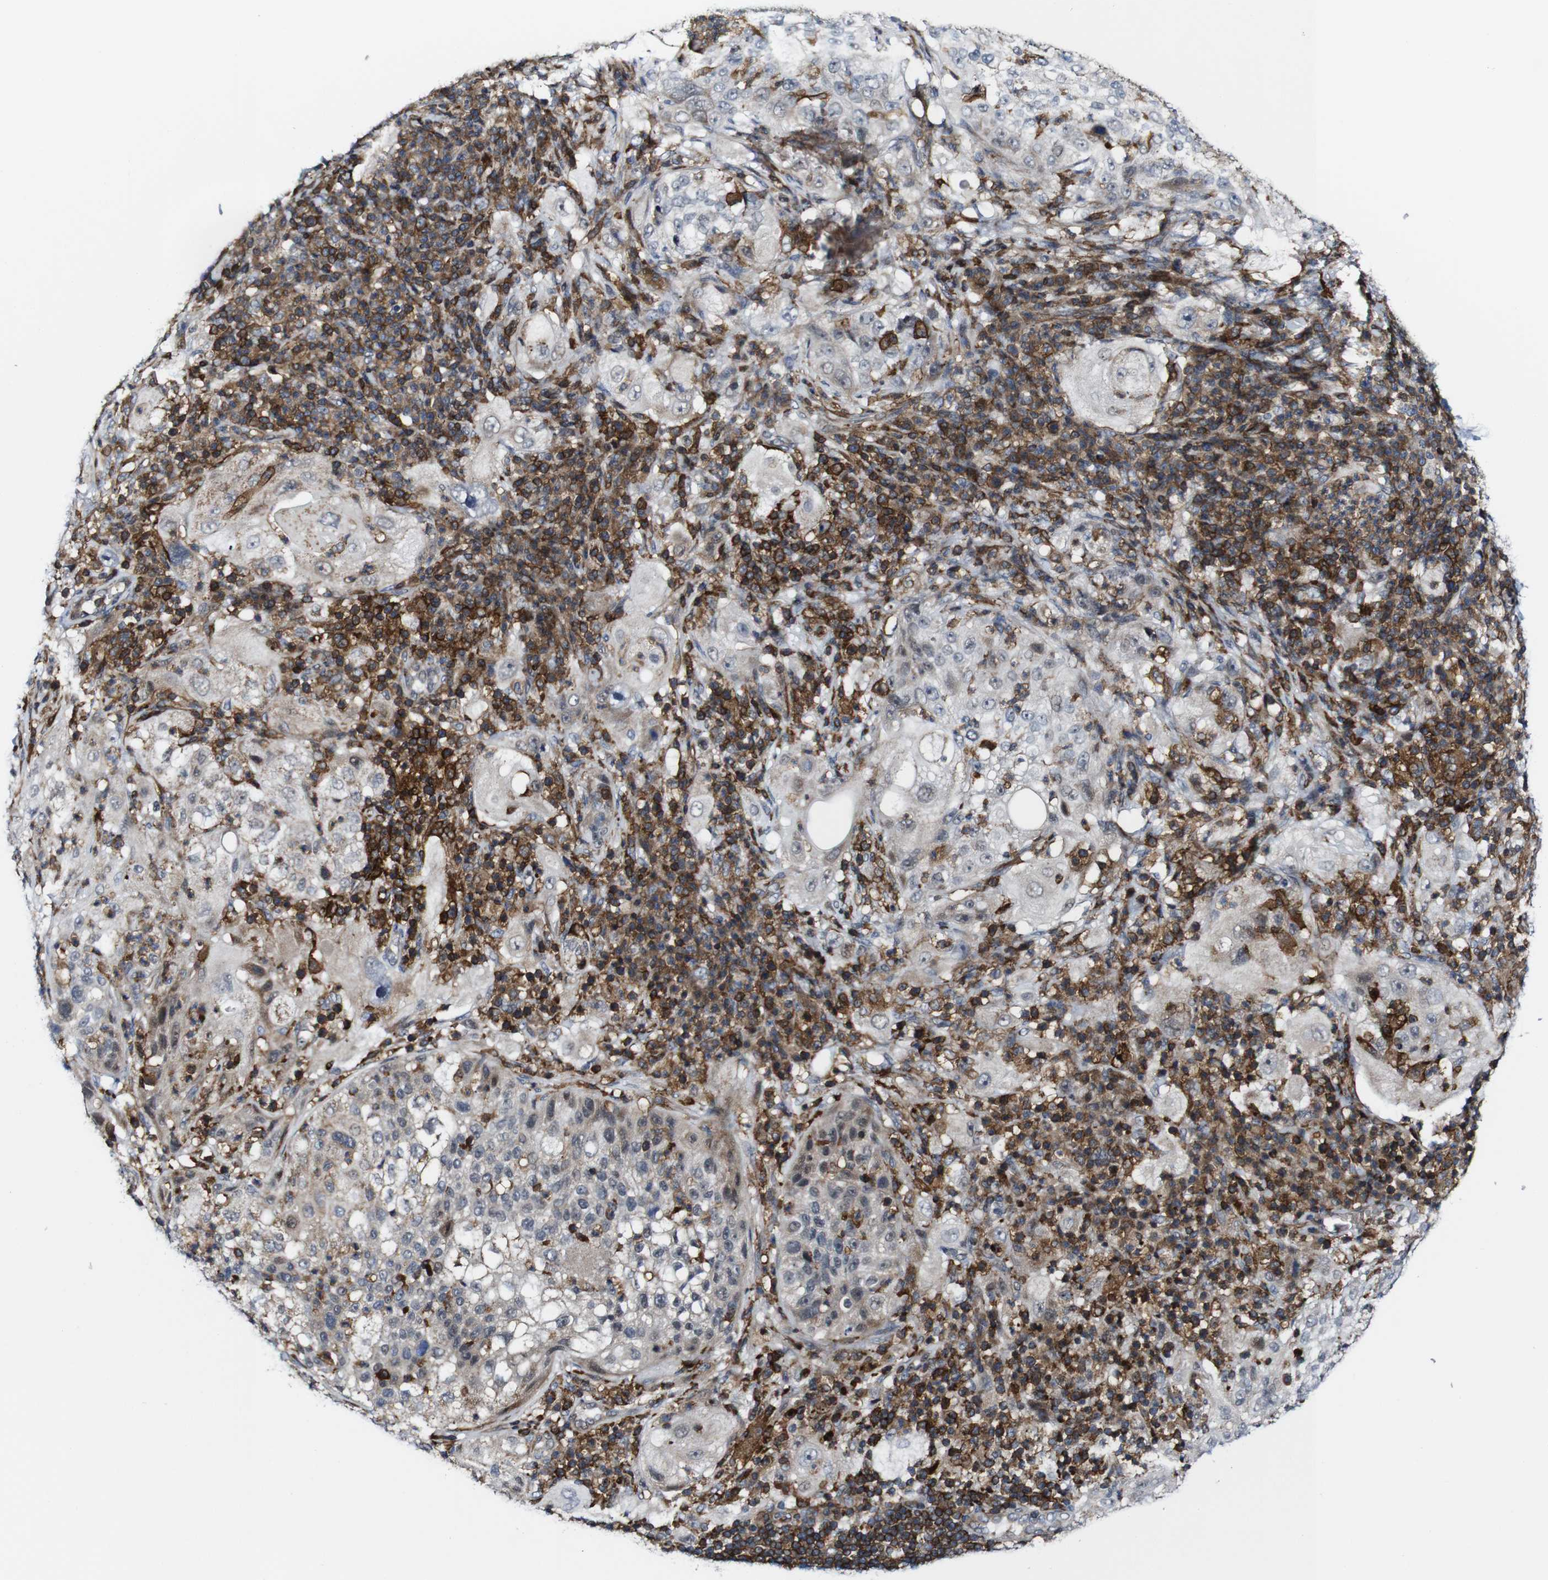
{"staining": {"intensity": "weak", "quantity": ">75%", "location": "cytoplasmic/membranous,nuclear"}, "tissue": "lung cancer", "cell_type": "Tumor cells", "image_type": "cancer", "snomed": [{"axis": "morphology", "description": "Inflammation, NOS"}, {"axis": "morphology", "description": "Squamous cell carcinoma, NOS"}, {"axis": "topography", "description": "Lymph node"}, {"axis": "topography", "description": "Soft tissue"}, {"axis": "topography", "description": "Lung"}], "caption": "Protein staining of squamous cell carcinoma (lung) tissue displays weak cytoplasmic/membranous and nuclear positivity in approximately >75% of tumor cells.", "gene": "JAK2", "patient": {"sex": "male", "age": 66}}